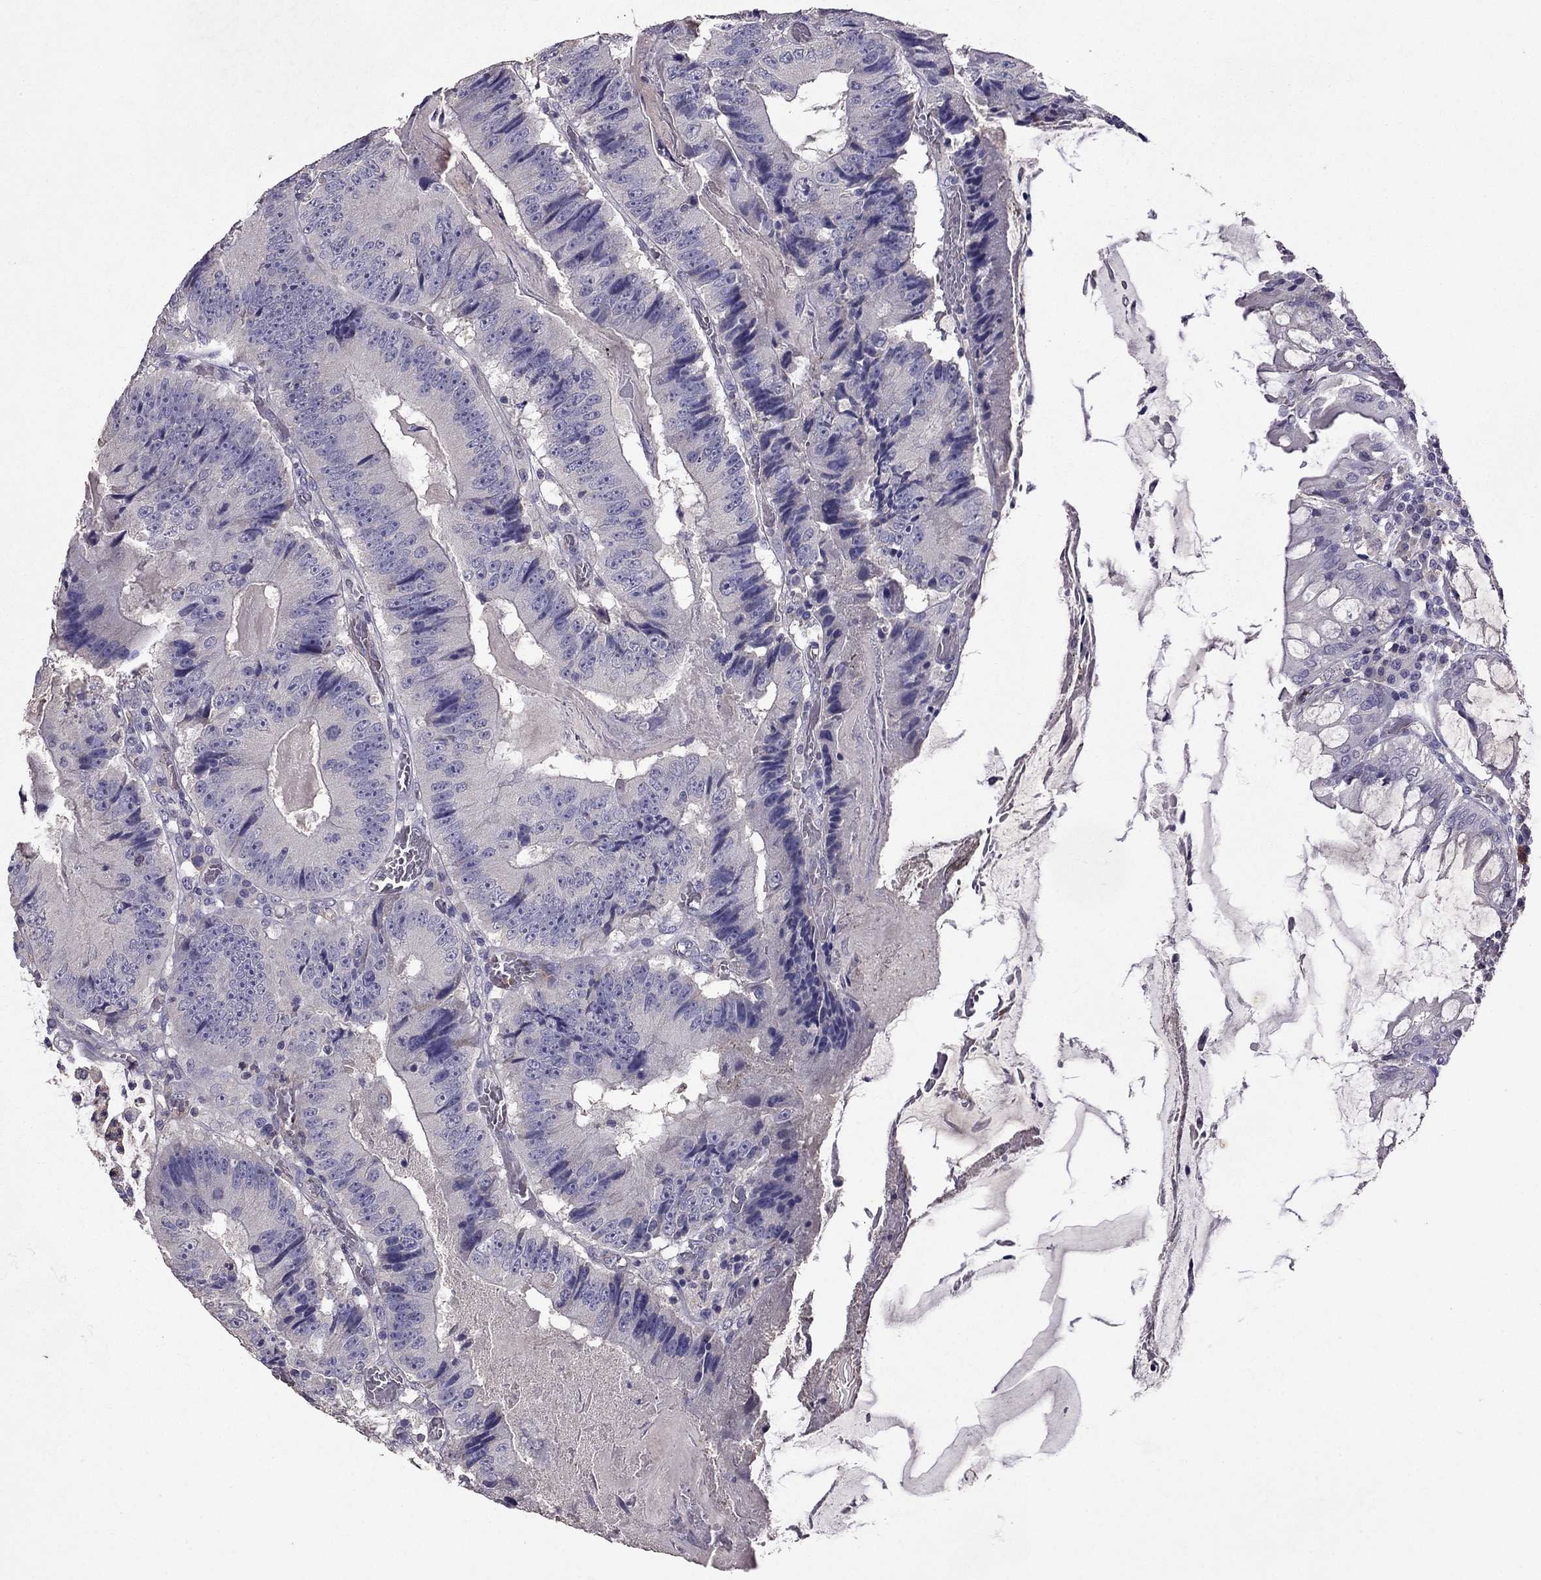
{"staining": {"intensity": "negative", "quantity": "none", "location": "none"}, "tissue": "colorectal cancer", "cell_type": "Tumor cells", "image_type": "cancer", "snomed": [{"axis": "morphology", "description": "Adenocarcinoma, NOS"}, {"axis": "topography", "description": "Colon"}], "caption": "Immunohistochemical staining of colorectal cancer displays no significant expression in tumor cells.", "gene": "RFLNB", "patient": {"sex": "female", "age": 86}}